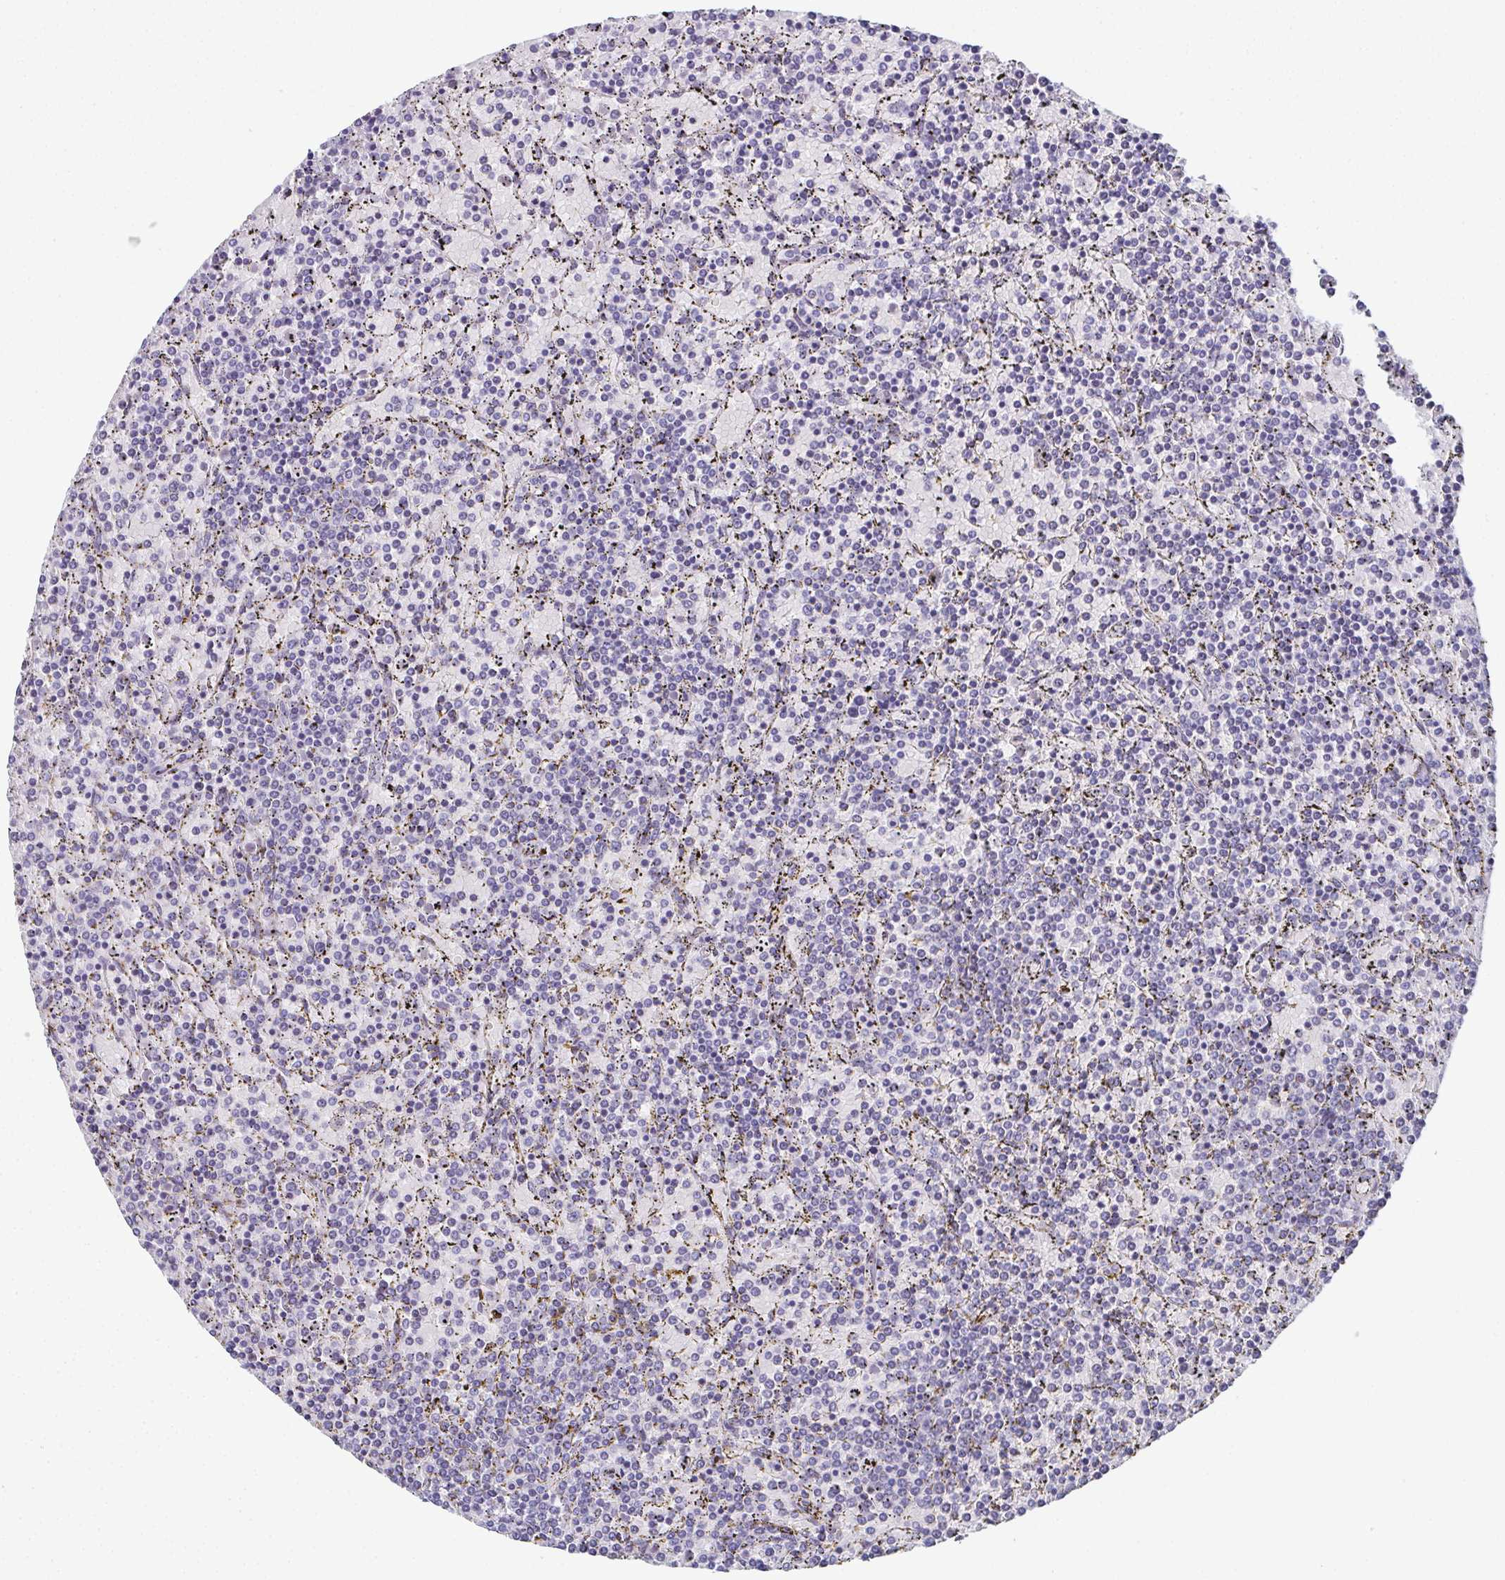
{"staining": {"intensity": "negative", "quantity": "none", "location": "none"}, "tissue": "lymphoma", "cell_type": "Tumor cells", "image_type": "cancer", "snomed": [{"axis": "morphology", "description": "Malignant lymphoma, non-Hodgkin's type, Low grade"}, {"axis": "topography", "description": "Spleen"}], "caption": "Protein analysis of low-grade malignant lymphoma, non-Hodgkin's type shows no significant positivity in tumor cells.", "gene": "SLC36A2", "patient": {"sex": "female", "age": 77}}